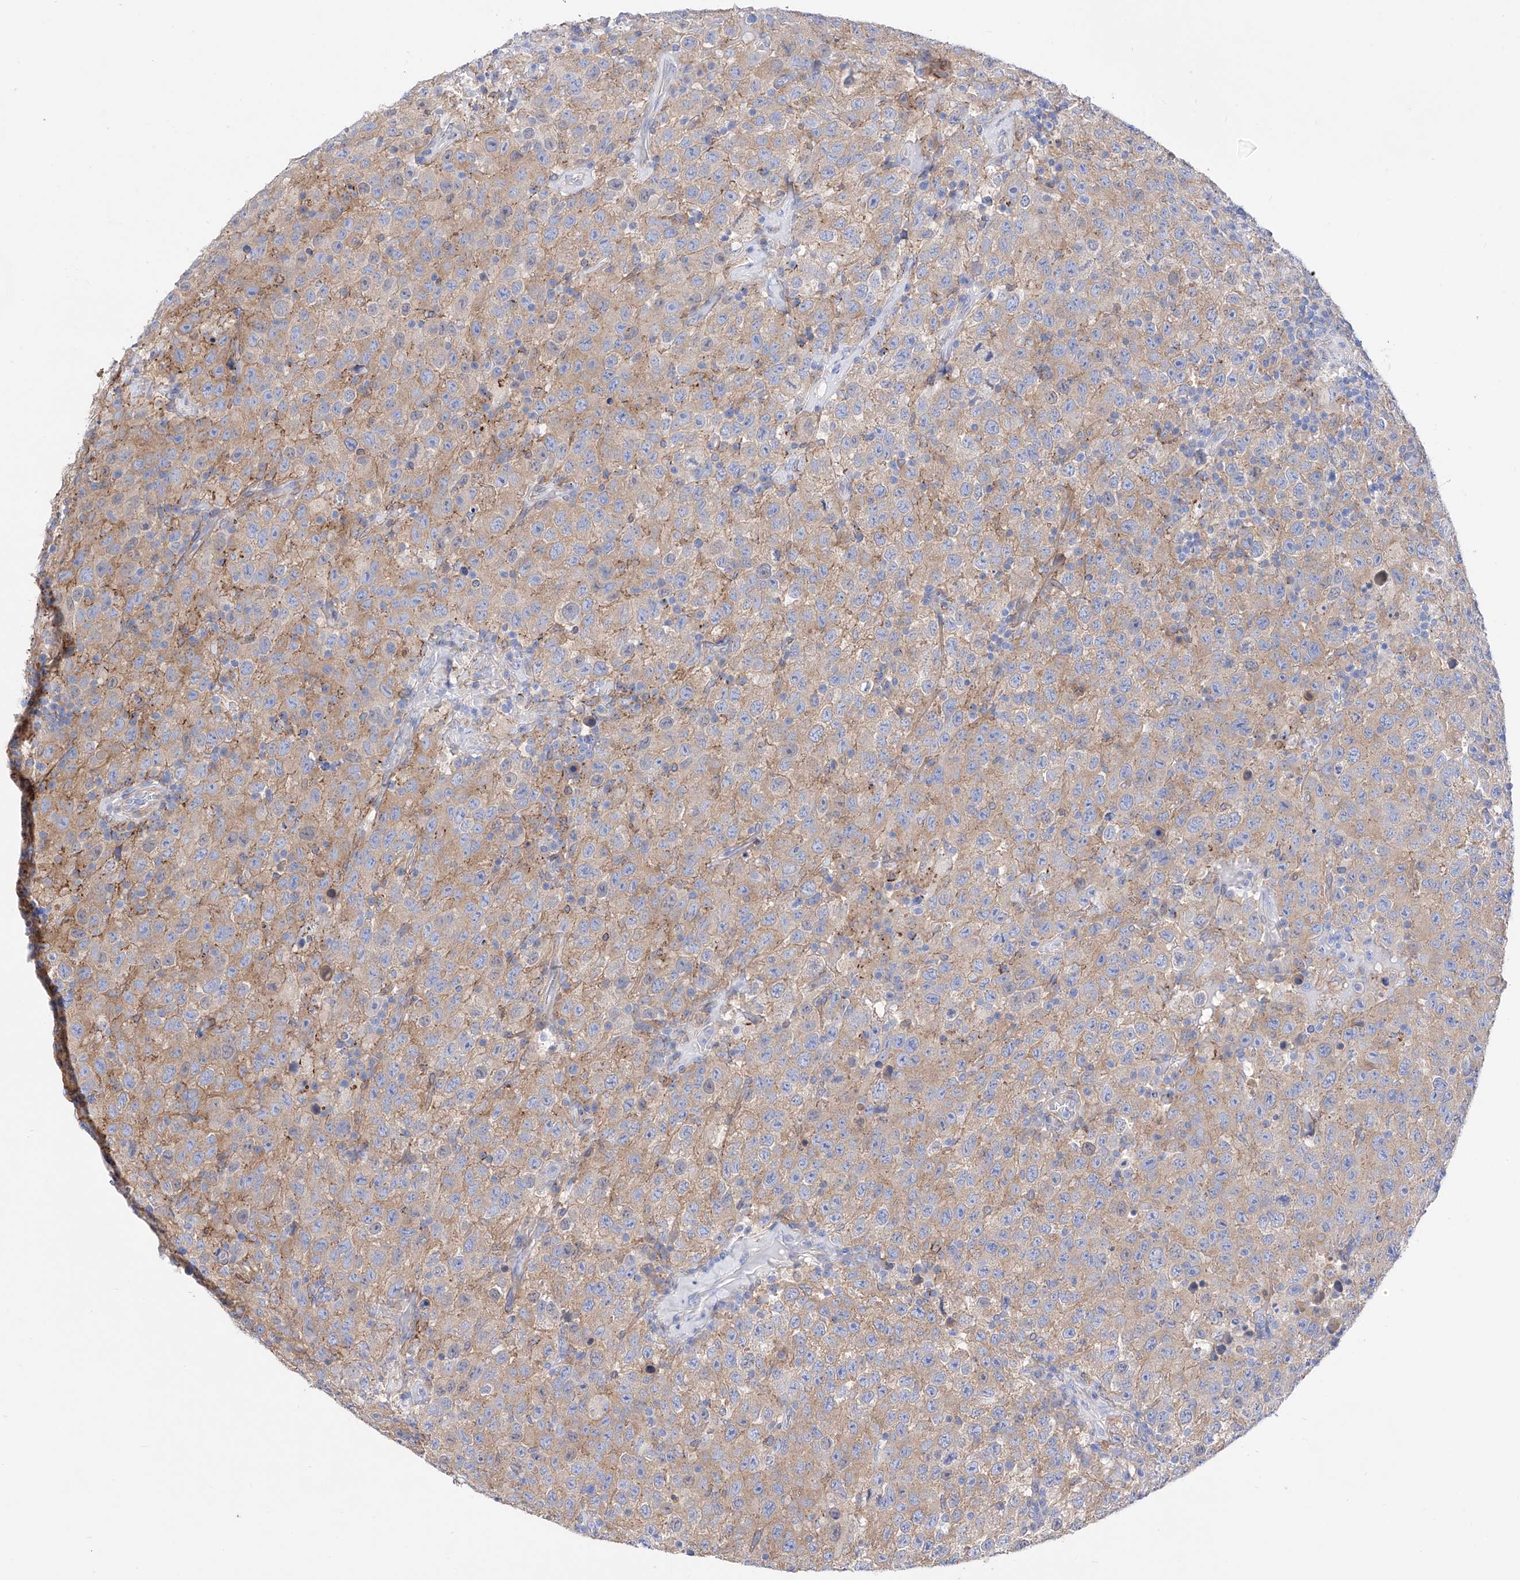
{"staining": {"intensity": "weak", "quantity": ">75%", "location": "cytoplasmic/membranous"}, "tissue": "testis cancer", "cell_type": "Tumor cells", "image_type": "cancer", "snomed": [{"axis": "morphology", "description": "Seminoma, NOS"}, {"axis": "topography", "description": "Testis"}], "caption": "There is low levels of weak cytoplasmic/membranous staining in tumor cells of testis cancer (seminoma), as demonstrated by immunohistochemical staining (brown color).", "gene": "ZNF653", "patient": {"sex": "male", "age": 41}}